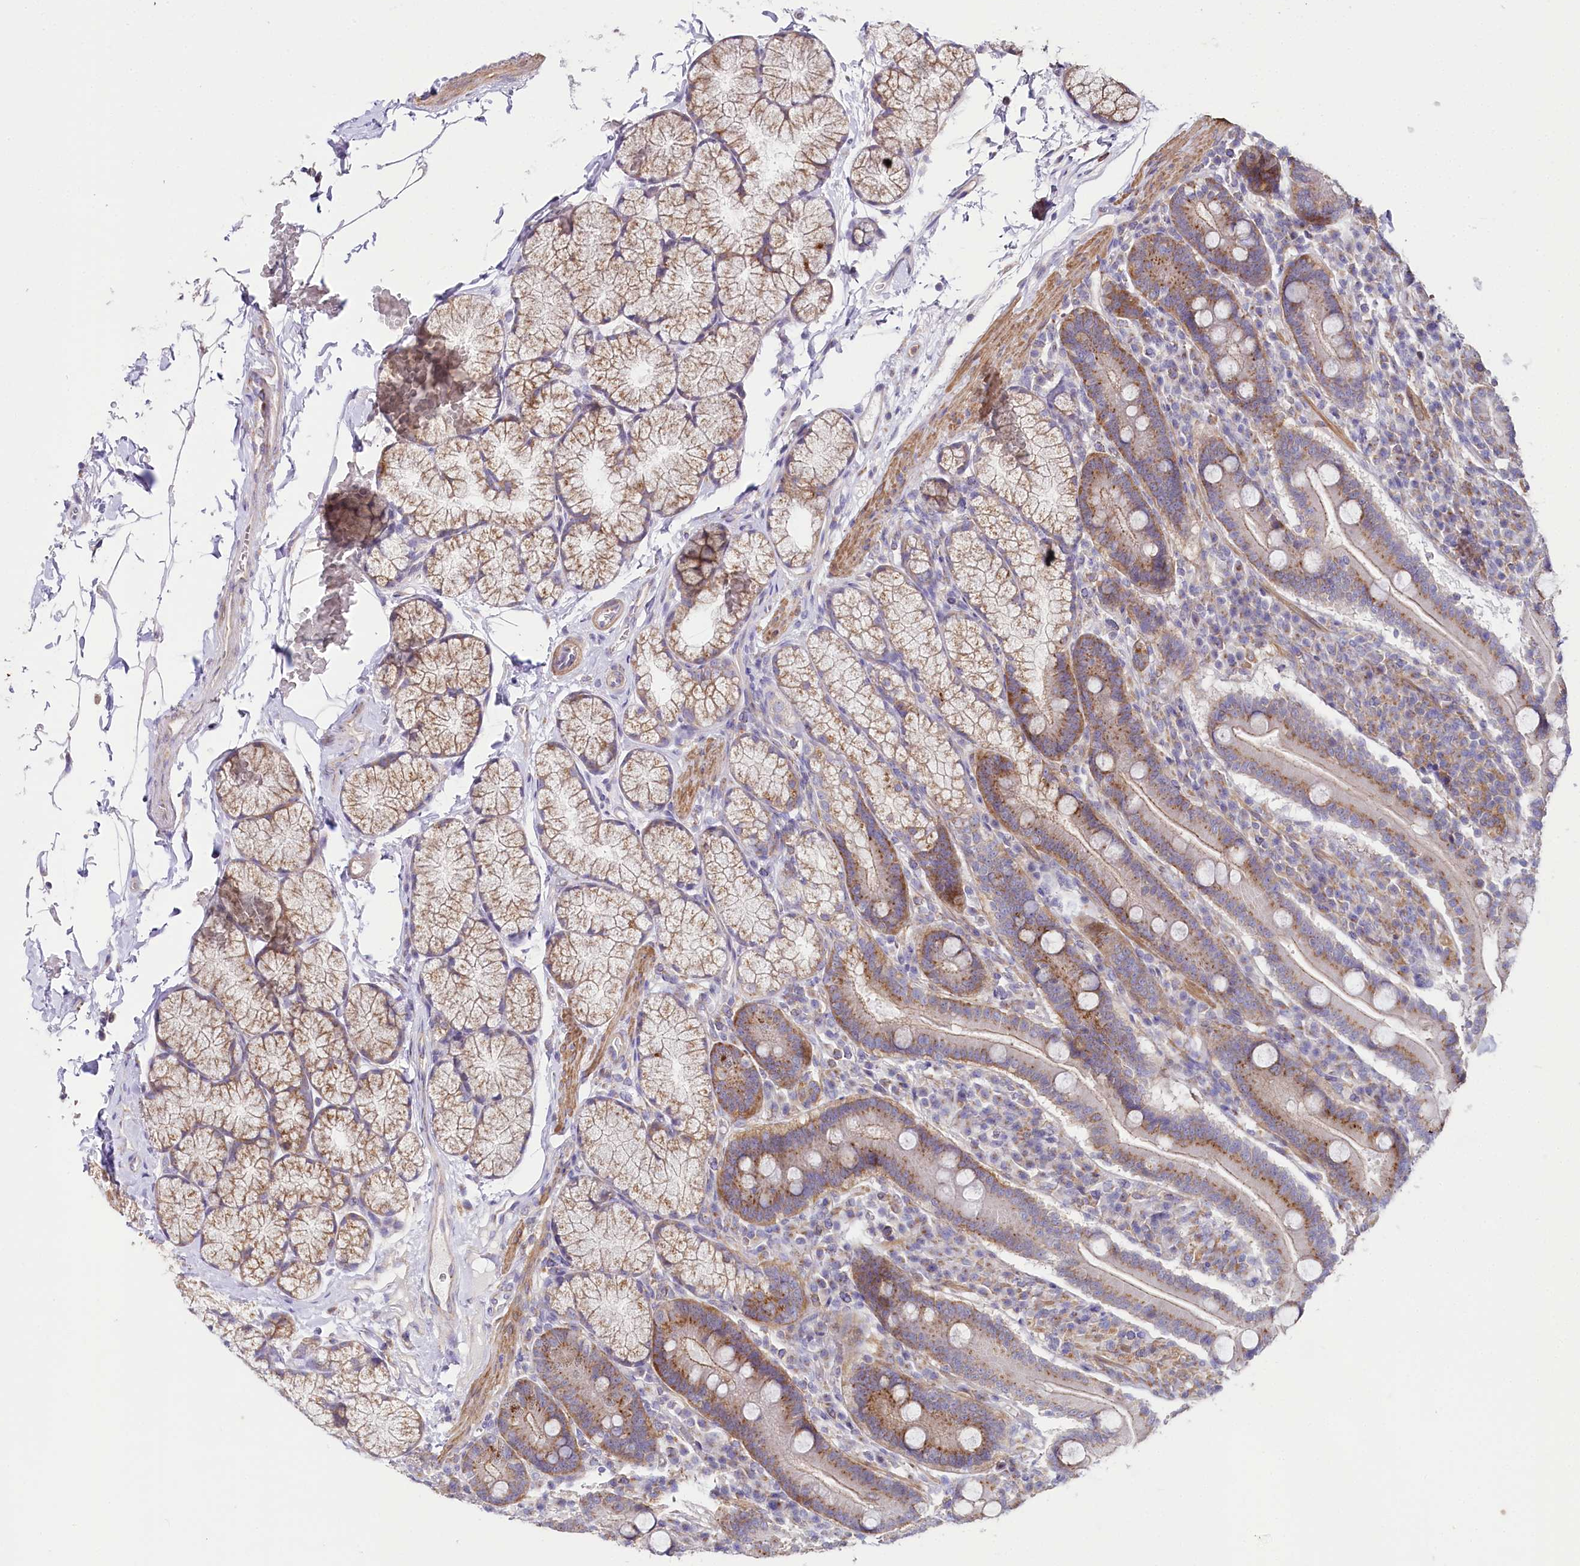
{"staining": {"intensity": "moderate", "quantity": ">75%", "location": "cytoplasmic/membranous"}, "tissue": "duodenum", "cell_type": "Glandular cells", "image_type": "normal", "snomed": [{"axis": "morphology", "description": "Normal tissue, NOS"}, {"axis": "topography", "description": "Duodenum"}], "caption": "Protein analysis of unremarkable duodenum shows moderate cytoplasmic/membranous positivity in approximately >75% of glandular cells.", "gene": "STX6", "patient": {"sex": "male", "age": 35}}